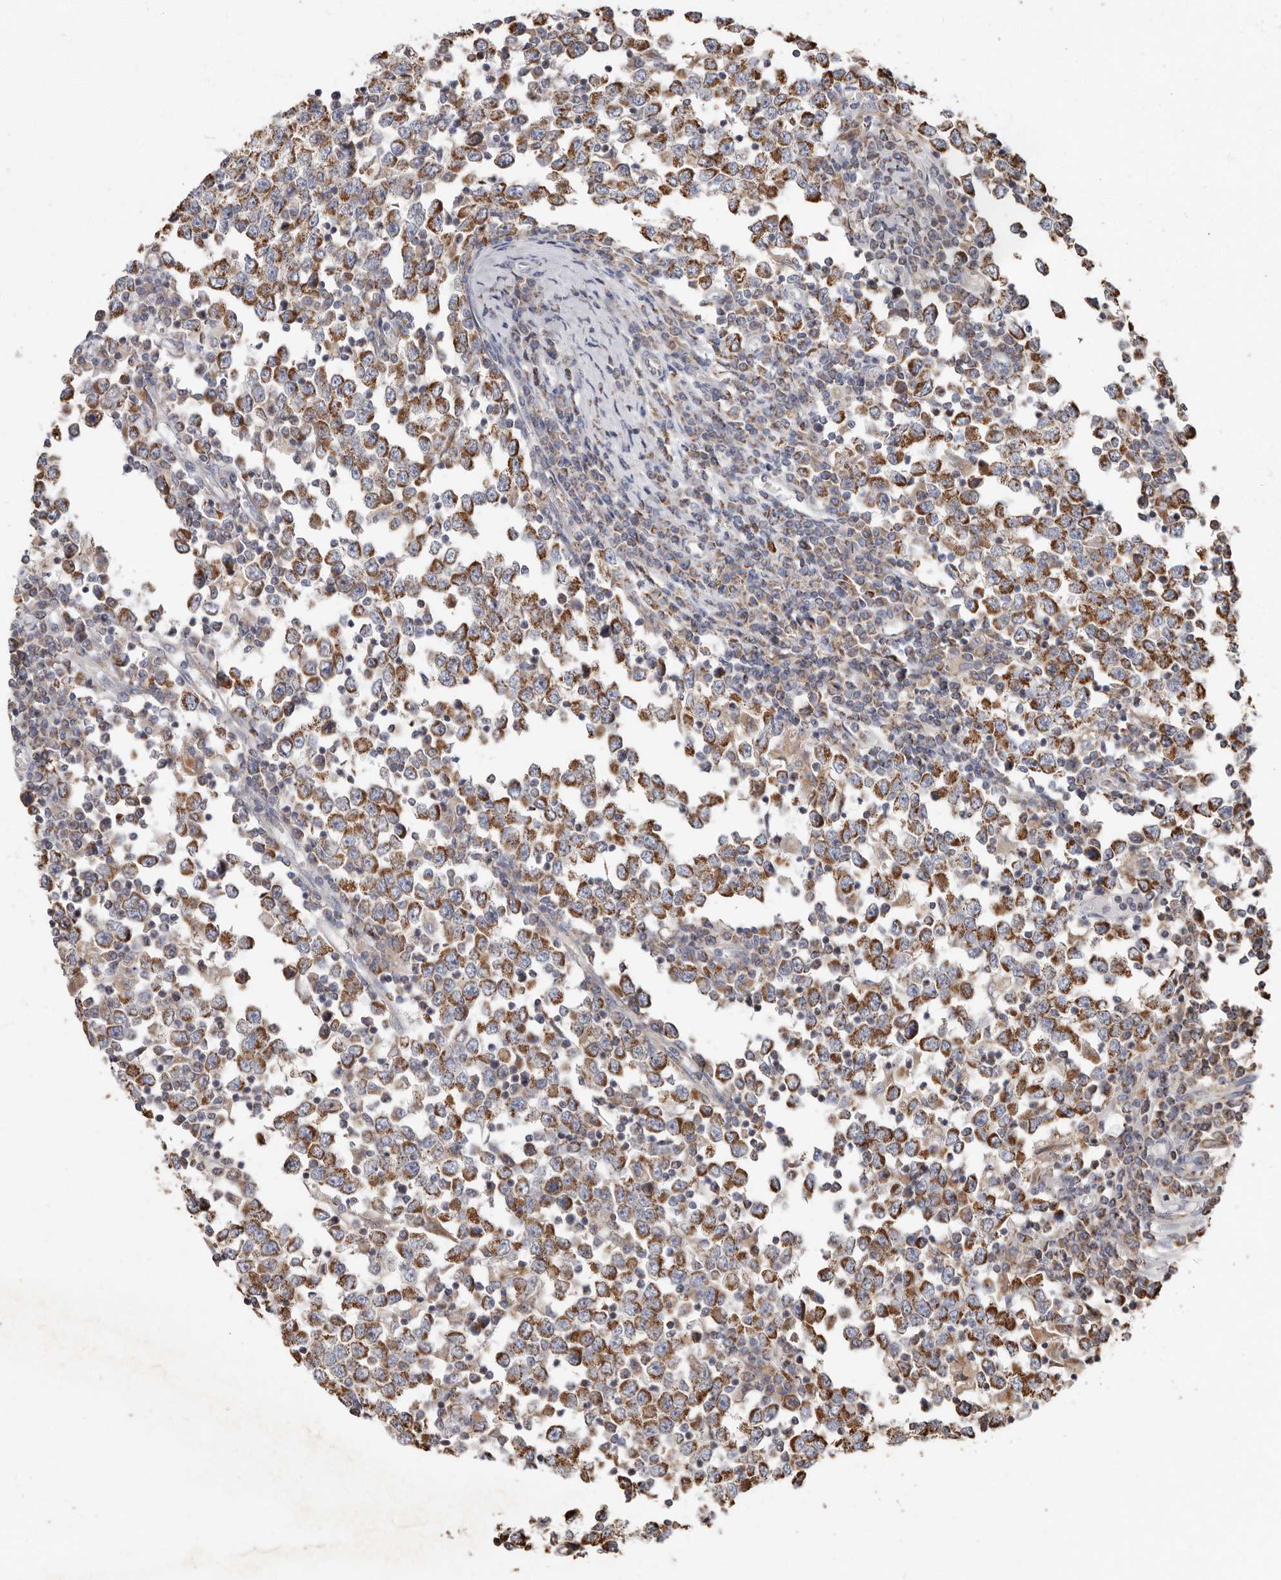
{"staining": {"intensity": "moderate", "quantity": ">75%", "location": "cytoplasmic/membranous"}, "tissue": "testis cancer", "cell_type": "Tumor cells", "image_type": "cancer", "snomed": [{"axis": "morphology", "description": "Seminoma, NOS"}, {"axis": "topography", "description": "Testis"}], "caption": "A high-resolution histopathology image shows IHC staining of testis cancer, which reveals moderate cytoplasmic/membranous positivity in approximately >75% of tumor cells.", "gene": "KIF26B", "patient": {"sex": "male", "age": 65}}